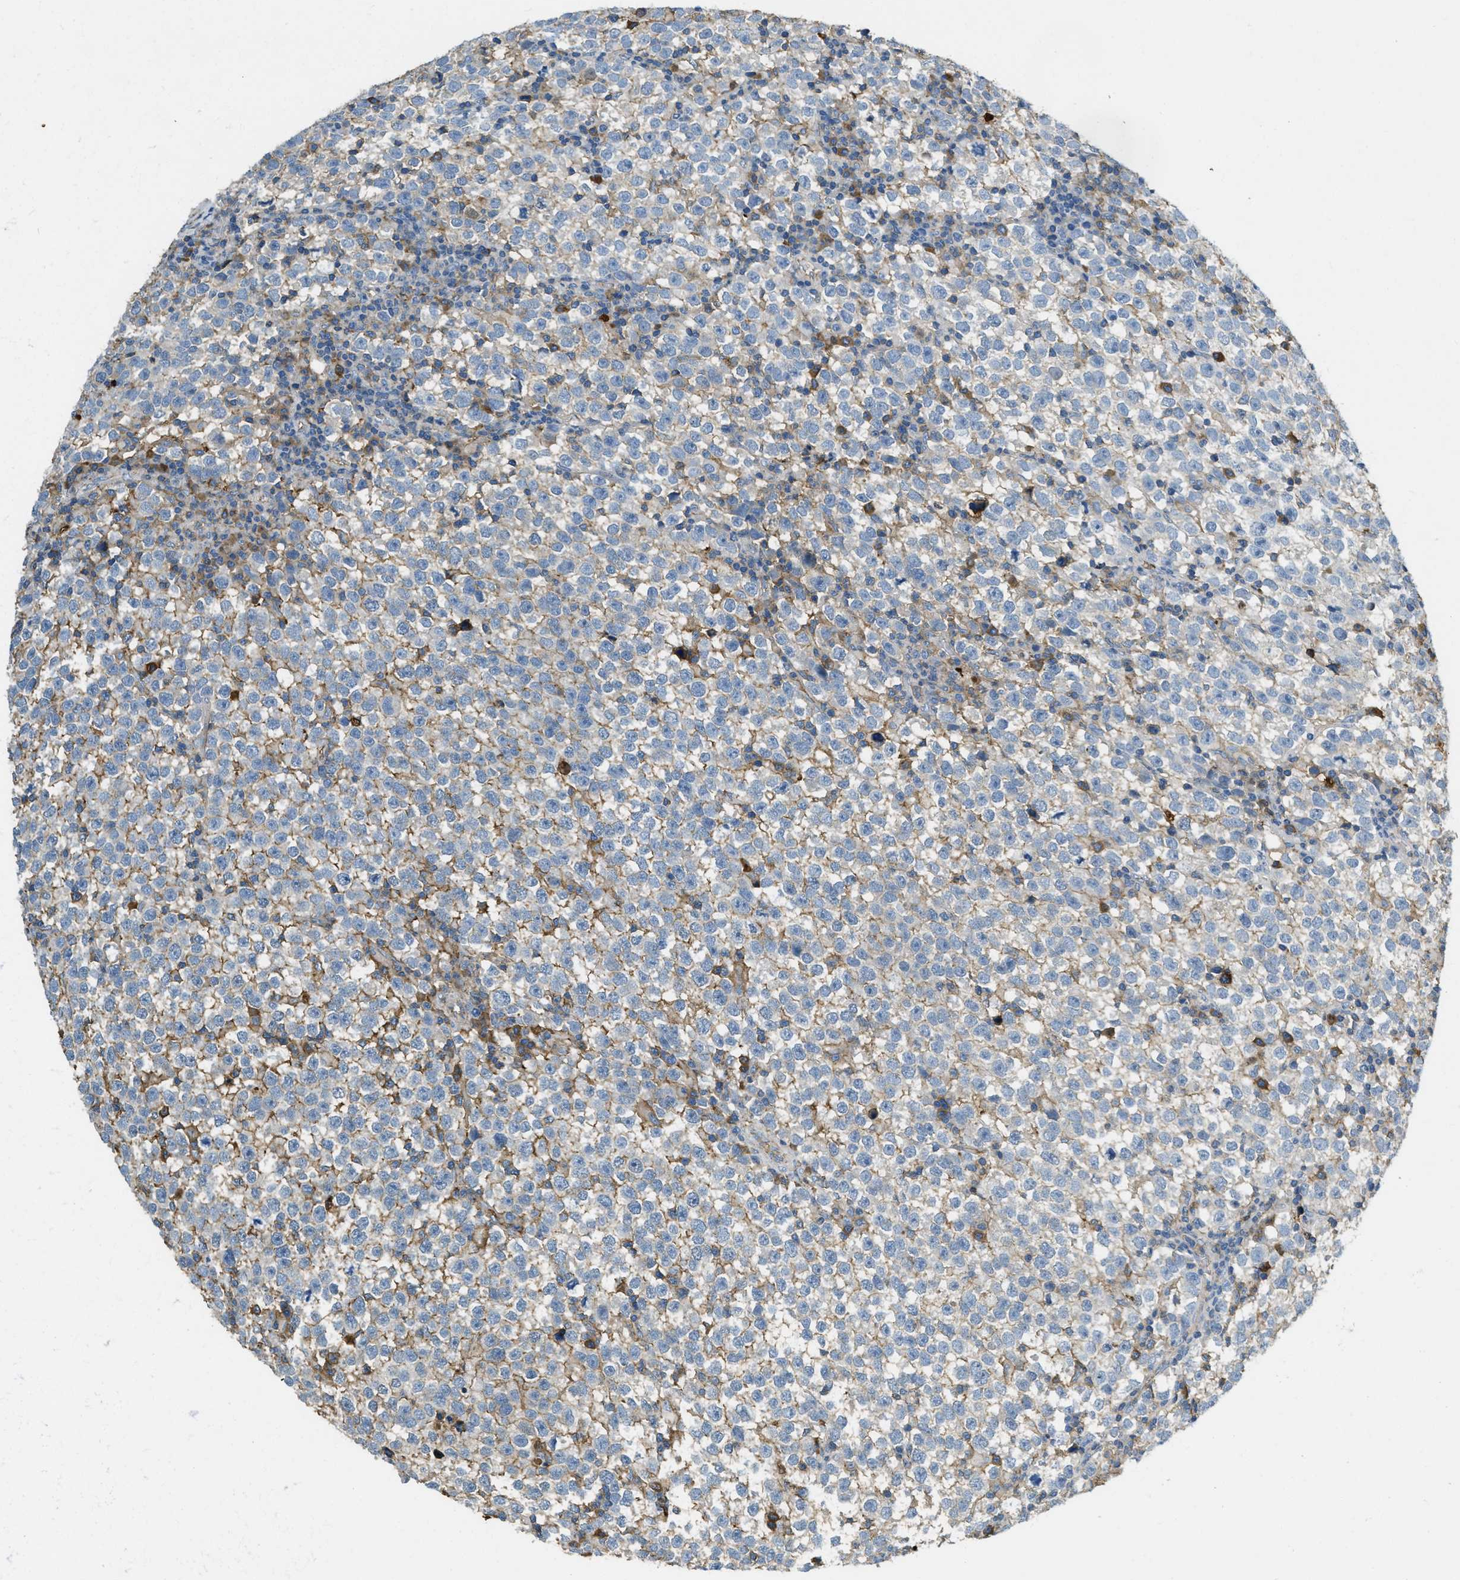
{"staining": {"intensity": "negative", "quantity": "none", "location": "none"}, "tissue": "testis cancer", "cell_type": "Tumor cells", "image_type": "cancer", "snomed": [{"axis": "morphology", "description": "Normal tissue, NOS"}, {"axis": "morphology", "description": "Seminoma, NOS"}, {"axis": "topography", "description": "Testis"}], "caption": "The photomicrograph shows no significant positivity in tumor cells of testis seminoma.", "gene": "PRTN3", "patient": {"sex": "male", "age": 43}}